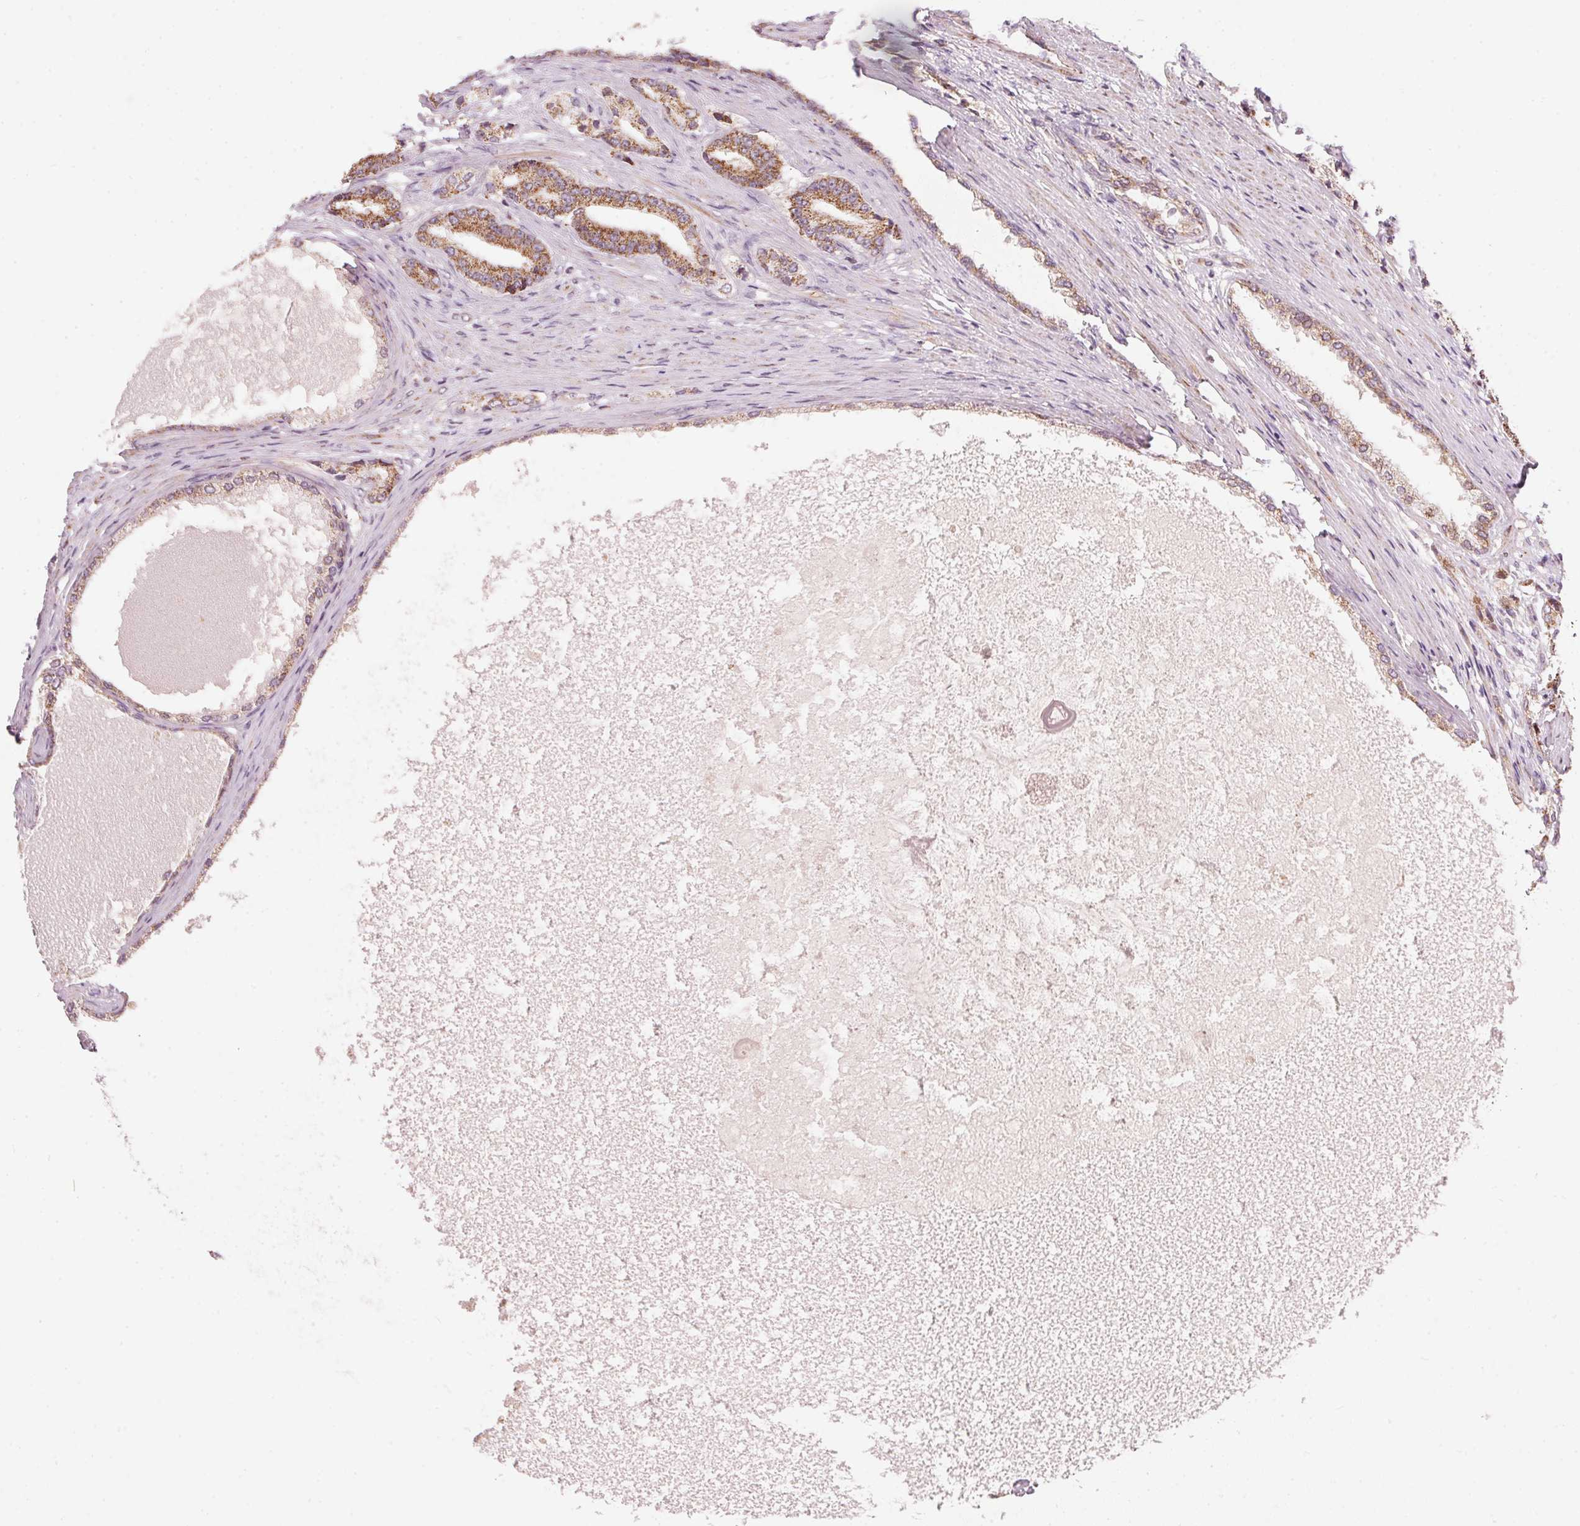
{"staining": {"intensity": "moderate", "quantity": ">75%", "location": "cytoplasmic/membranous"}, "tissue": "prostate cancer", "cell_type": "Tumor cells", "image_type": "cancer", "snomed": [{"axis": "morphology", "description": "Adenocarcinoma, High grade"}, {"axis": "topography", "description": "Prostate and seminal vesicle, NOS"}], "caption": "IHC of prostate cancer (adenocarcinoma (high-grade)) exhibits medium levels of moderate cytoplasmic/membranous positivity in approximately >75% of tumor cells. (Brightfield microscopy of DAB IHC at high magnification).", "gene": "COQ7", "patient": {"sex": "male", "age": 61}}